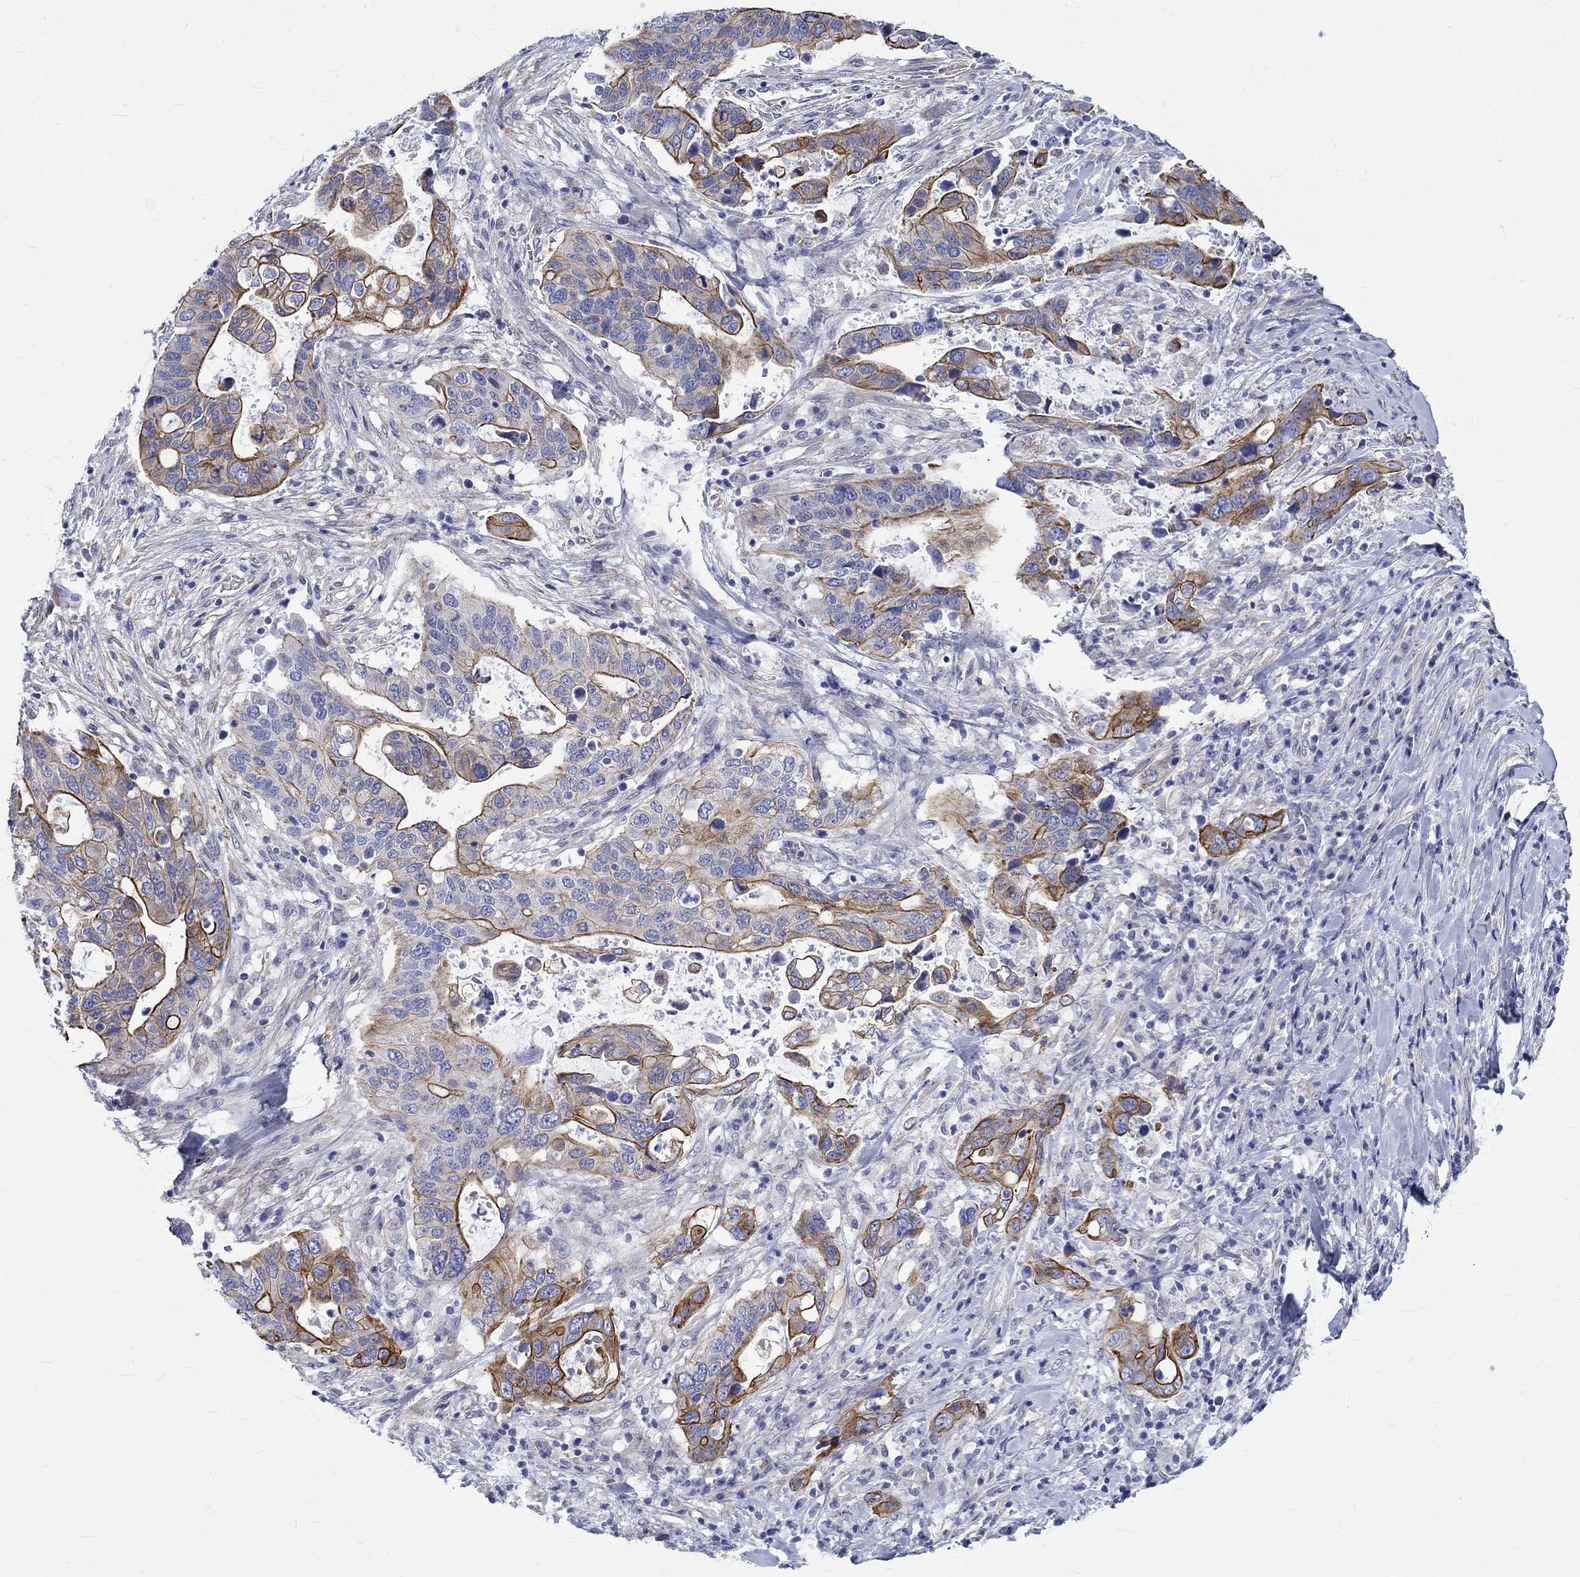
{"staining": {"intensity": "strong", "quantity": "25%-75%", "location": "cytoplasmic/membranous"}, "tissue": "stomach cancer", "cell_type": "Tumor cells", "image_type": "cancer", "snomed": [{"axis": "morphology", "description": "Adenocarcinoma, NOS"}, {"axis": "topography", "description": "Stomach"}], "caption": "Immunohistochemical staining of human stomach cancer (adenocarcinoma) reveals high levels of strong cytoplasmic/membranous expression in about 25%-75% of tumor cells. The staining was performed using DAB (3,3'-diaminobenzidine) to visualize the protein expression in brown, while the nuclei were stained in blue with hematoxylin (Magnification: 20x).", "gene": "SH2D7", "patient": {"sex": "male", "age": 54}}